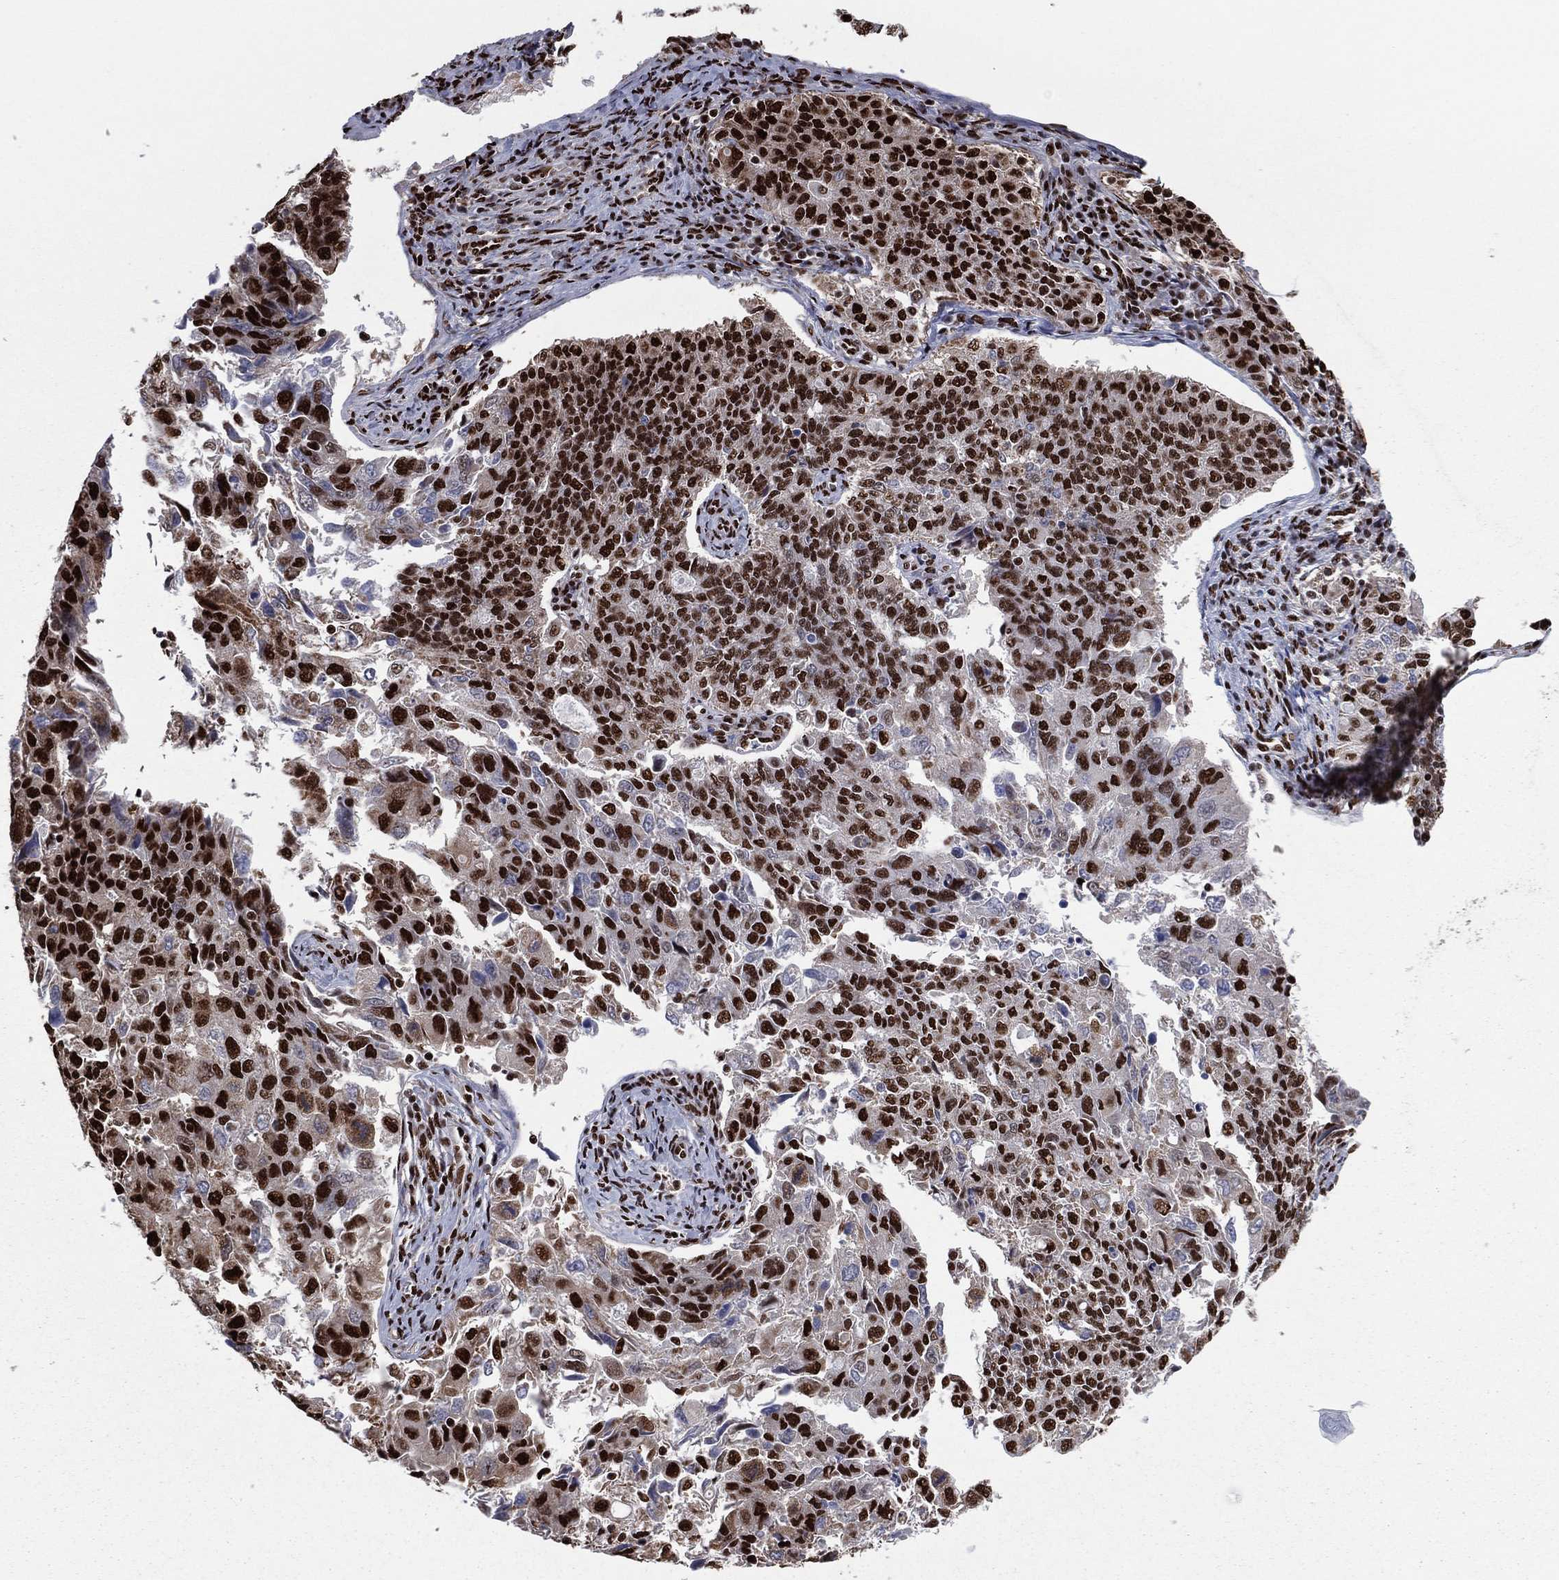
{"staining": {"intensity": "strong", "quantity": ">75%", "location": "nuclear"}, "tissue": "endometrial cancer", "cell_type": "Tumor cells", "image_type": "cancer", "snomed": [{"axis": "morphology", "description": "Adenocarcinoma, NOS"}, {"axis": "topography", "description": "Endometrium"}], "caption": "Adenocarcinoma (endometrial) tissue displays strong nuclear expression in about >75% of tumor cells, visualized by immunohistochemistry.", "gene": "TP53BP1", "patient": {"sex": "female", "age": 43}}